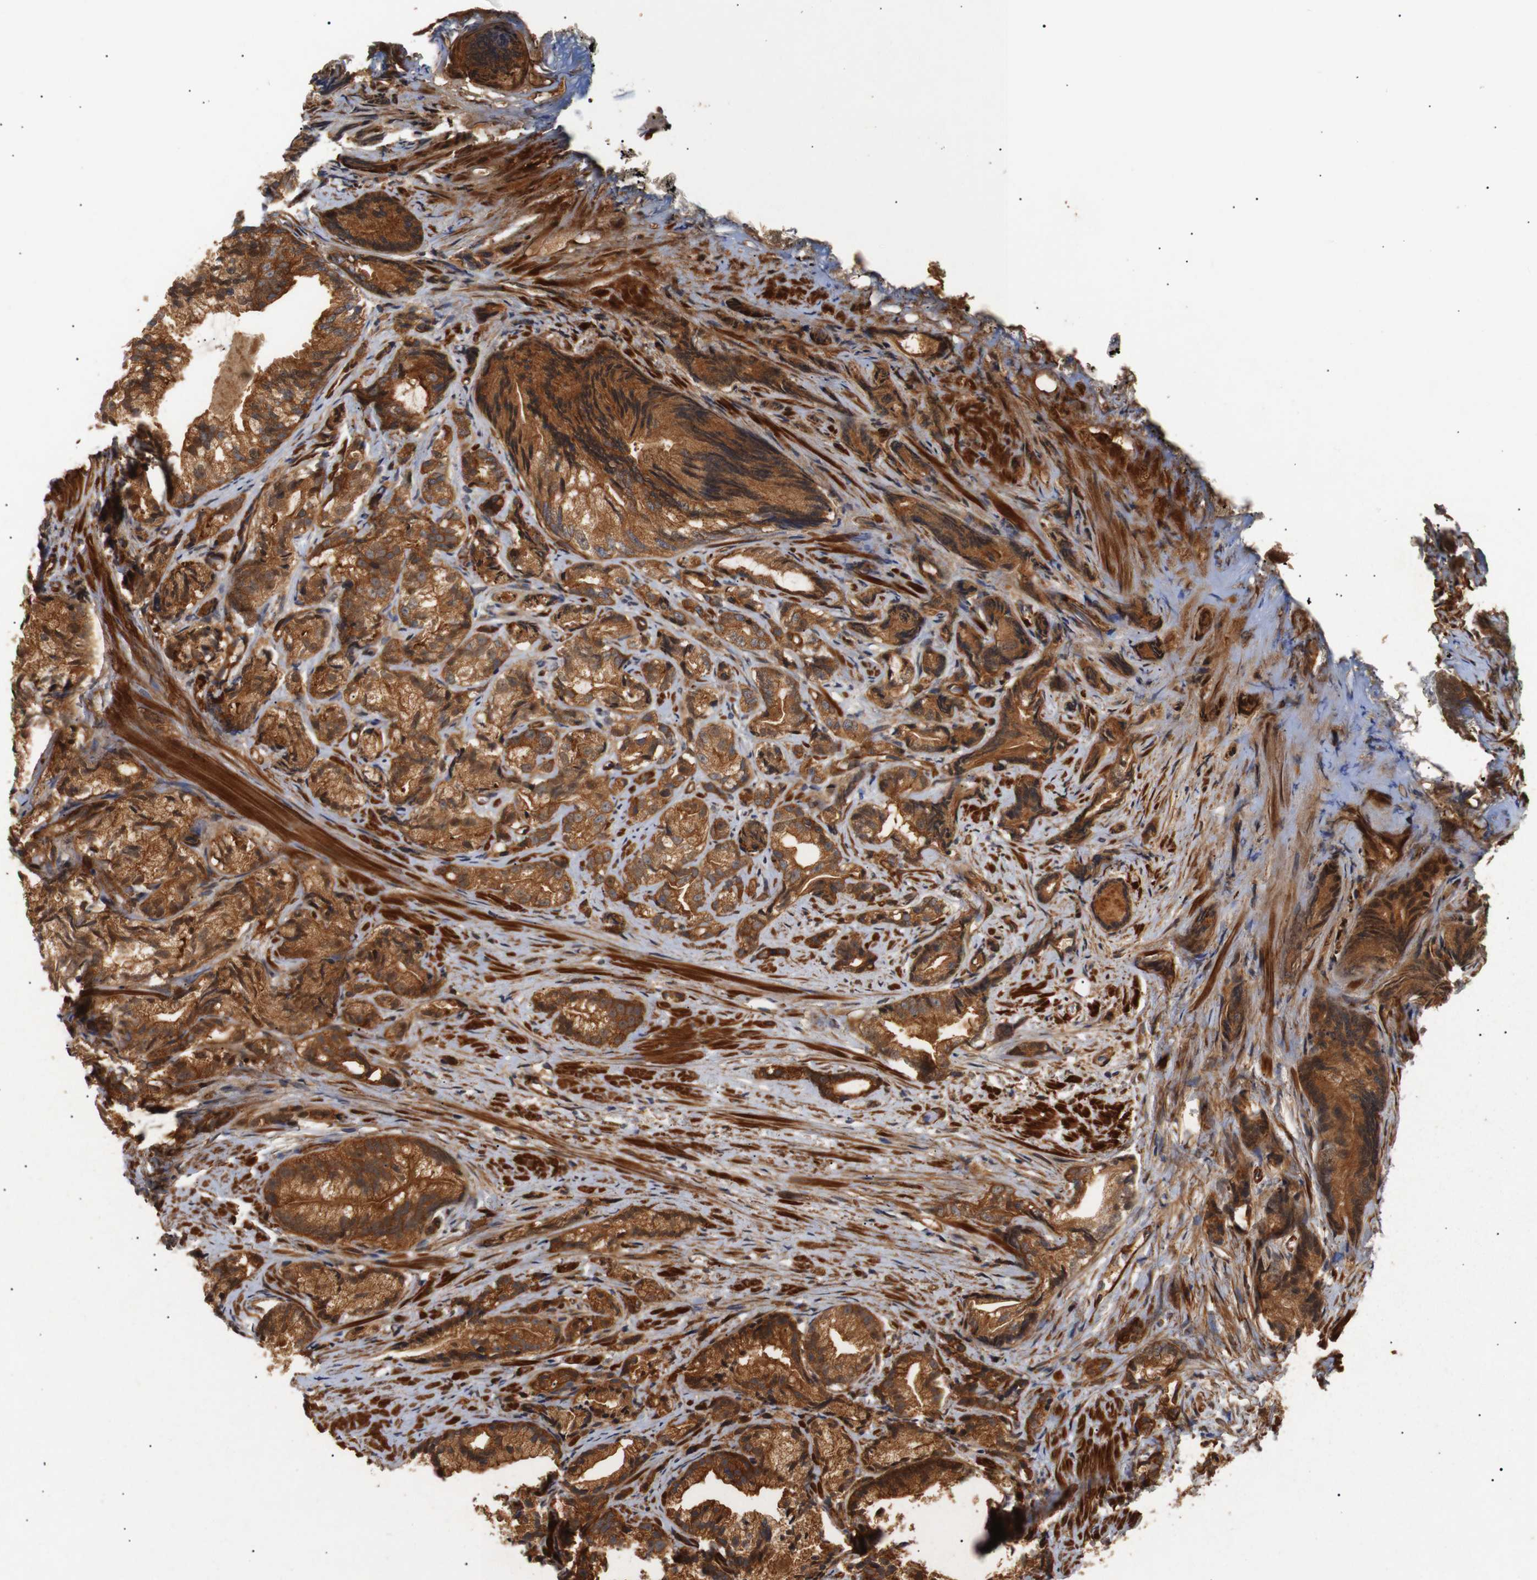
{"staining": {"intensity": "strong", "quantity": ">75%", "location": "cytoplasmic/membranous"}, "tissue": "prostate cancer", "cell_type": "Tumor cells", "image_type": "cancer", "snomed": [{"axis": "morphology", "description": "Adenocarcinoma, Low grade"}, {"axis": "topography", "description": "Prostate"}], "caption": "IHC (DAB (3,3'-diaminobenzidine)) staining of human prostate cancer (adenocarcinoma (low-grade)) reveals strong cytoplasmic/membranous protein staining in about >75% of tumor cells. The protein of interest is stained brown, and the nuclei are stained in blue (DAB (3,3'-diaminobenzidine) IHC with brightfield microscopy, high magnification).", "gene": "PAWR", "patient": {"sex": "male", "age": 89}}